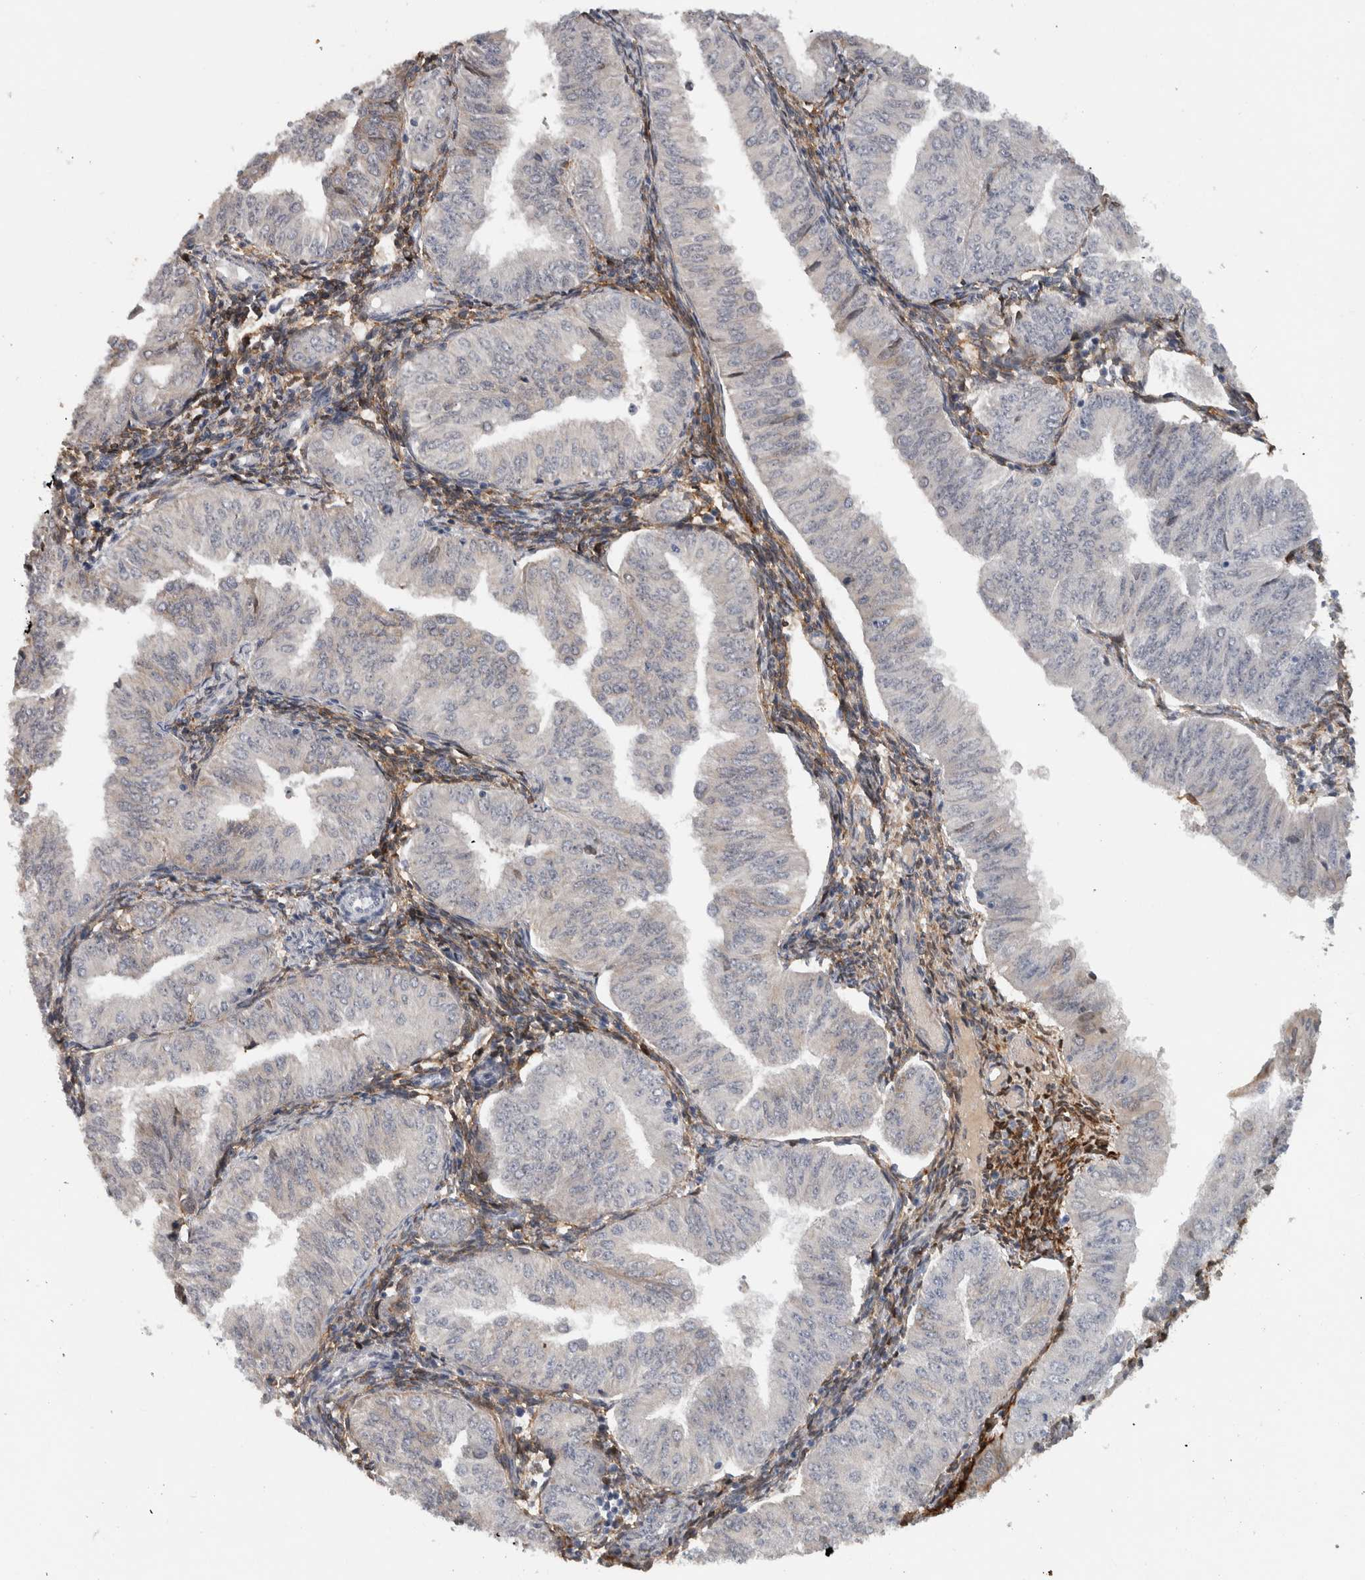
{"staining": {"intensity": "negative", "quantity": "none", "location": "none"}, "tissue": "endometrial cancer", "cell_type": "Tumor cells", "image_type": "cancer", "snomed": [{"axis": "morphology", "description": "Normal tissue, NOS"}, {"axis": "morphology", "description": "Adenocarcinoma, NOS"}, {"axis": "topography", "description": "Endometrium"}], "caption": "Tumor cells are negative for brown protein staining in endometrial adenocarcinoma. Brightfield microscopy of immunohistochemistry (IHC) stained with DAB (brown) and hematoxylin (blue), captured at high magnification.", "gene": "PRXL2A", "patient": {"sex": "female", "age": 53}}